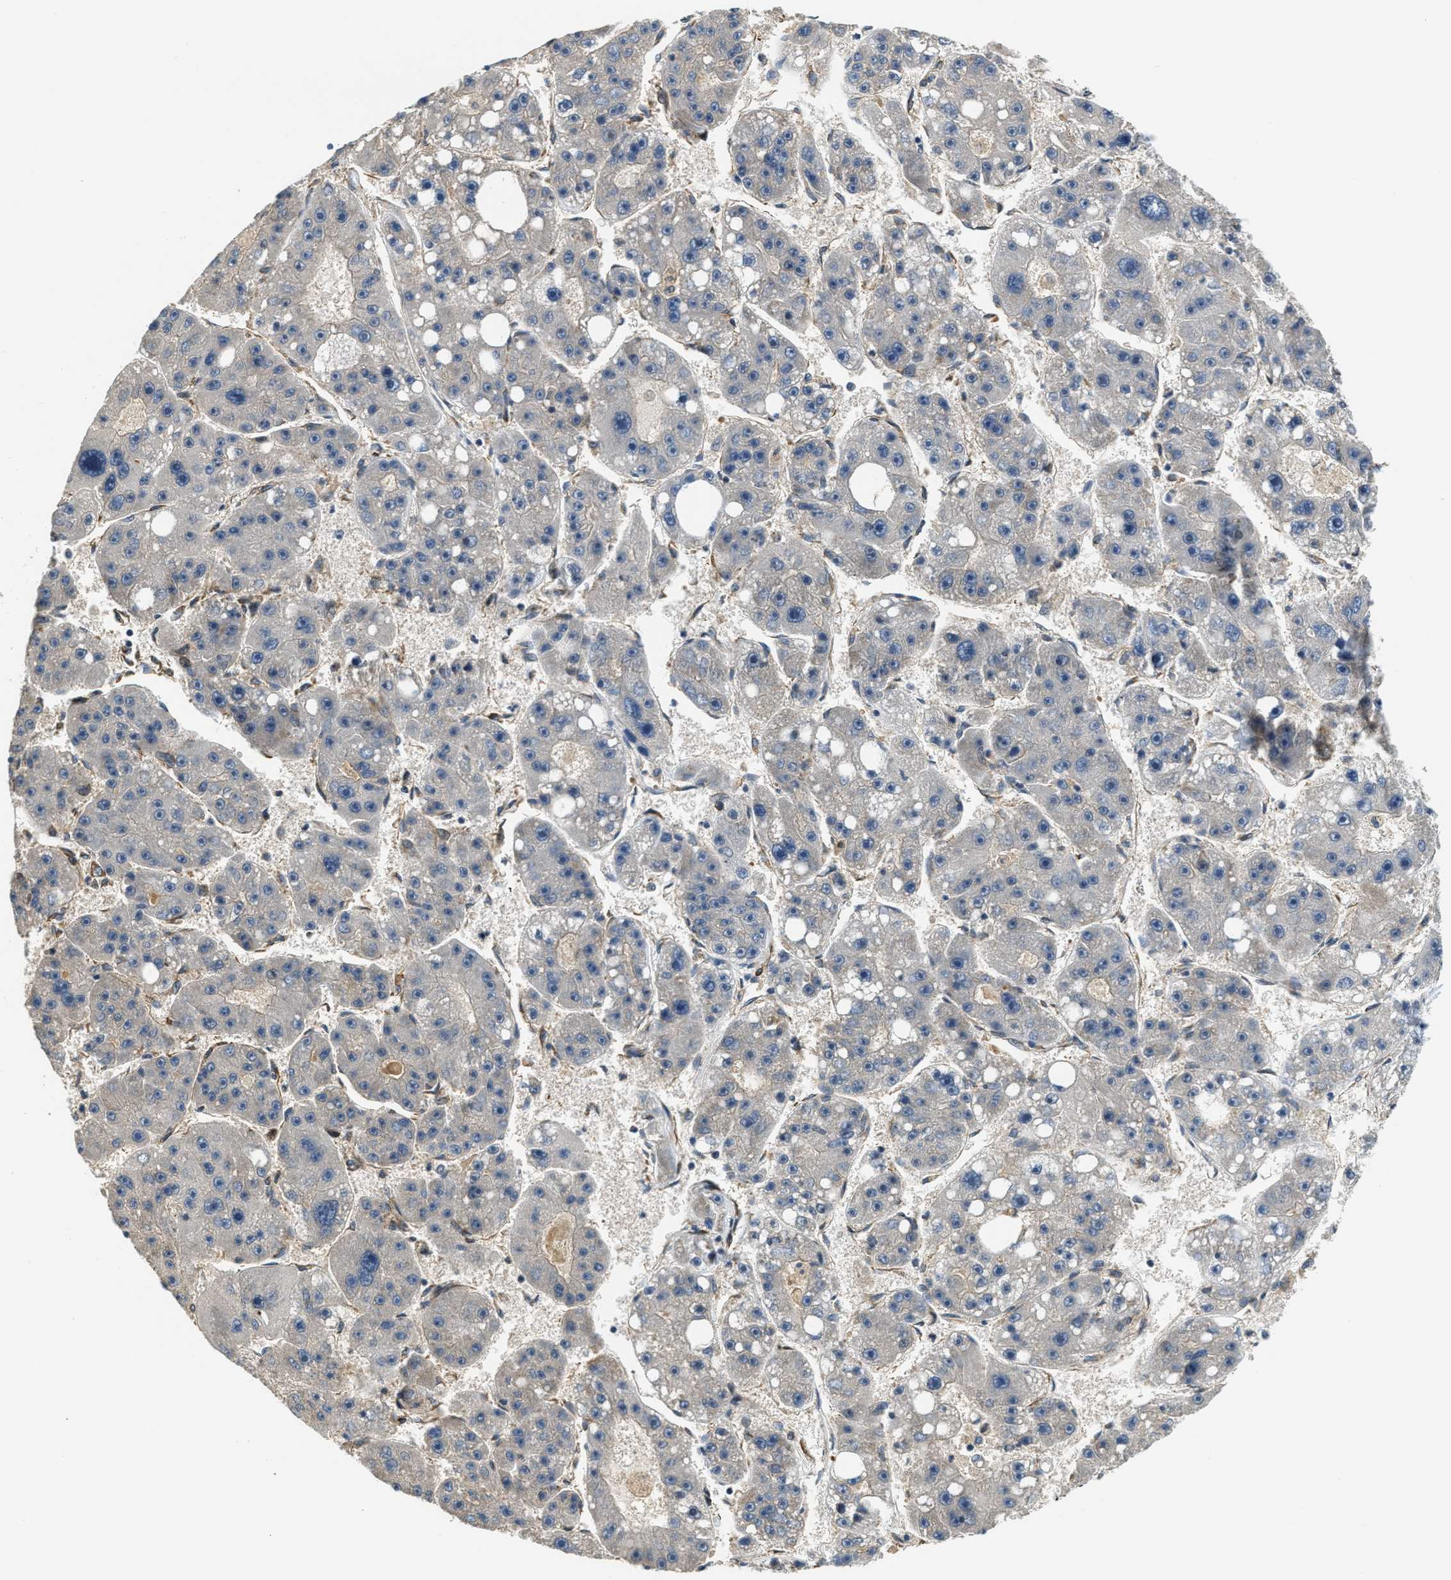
{"staining": {"intensity": "negative", "quantity": "none", "location": "none"}, "tissue": "liver cancer", "cell_type": "Tumor cells", "image_type": "cancer", "snomed": [{"axis": "morphology", "description": "Carcinoma, Hepatocellular, NOS"}, {"axis": "topography", "description": "Liver"}], "caption": "DAB (3,3'-diaminobenzidine) immunohistochemical staining of liver hepatocellular carcinoma reveals no significant staining in tumor cells. (Stains: DAB (3,3'-diaminobenzidine) immunohistochemistry with hematoxylin counter stain, Microscopy: brightfield microscopy at high magnification).", "gene": "ALOX12", "patient": {"sex": "female", "age": 61}}